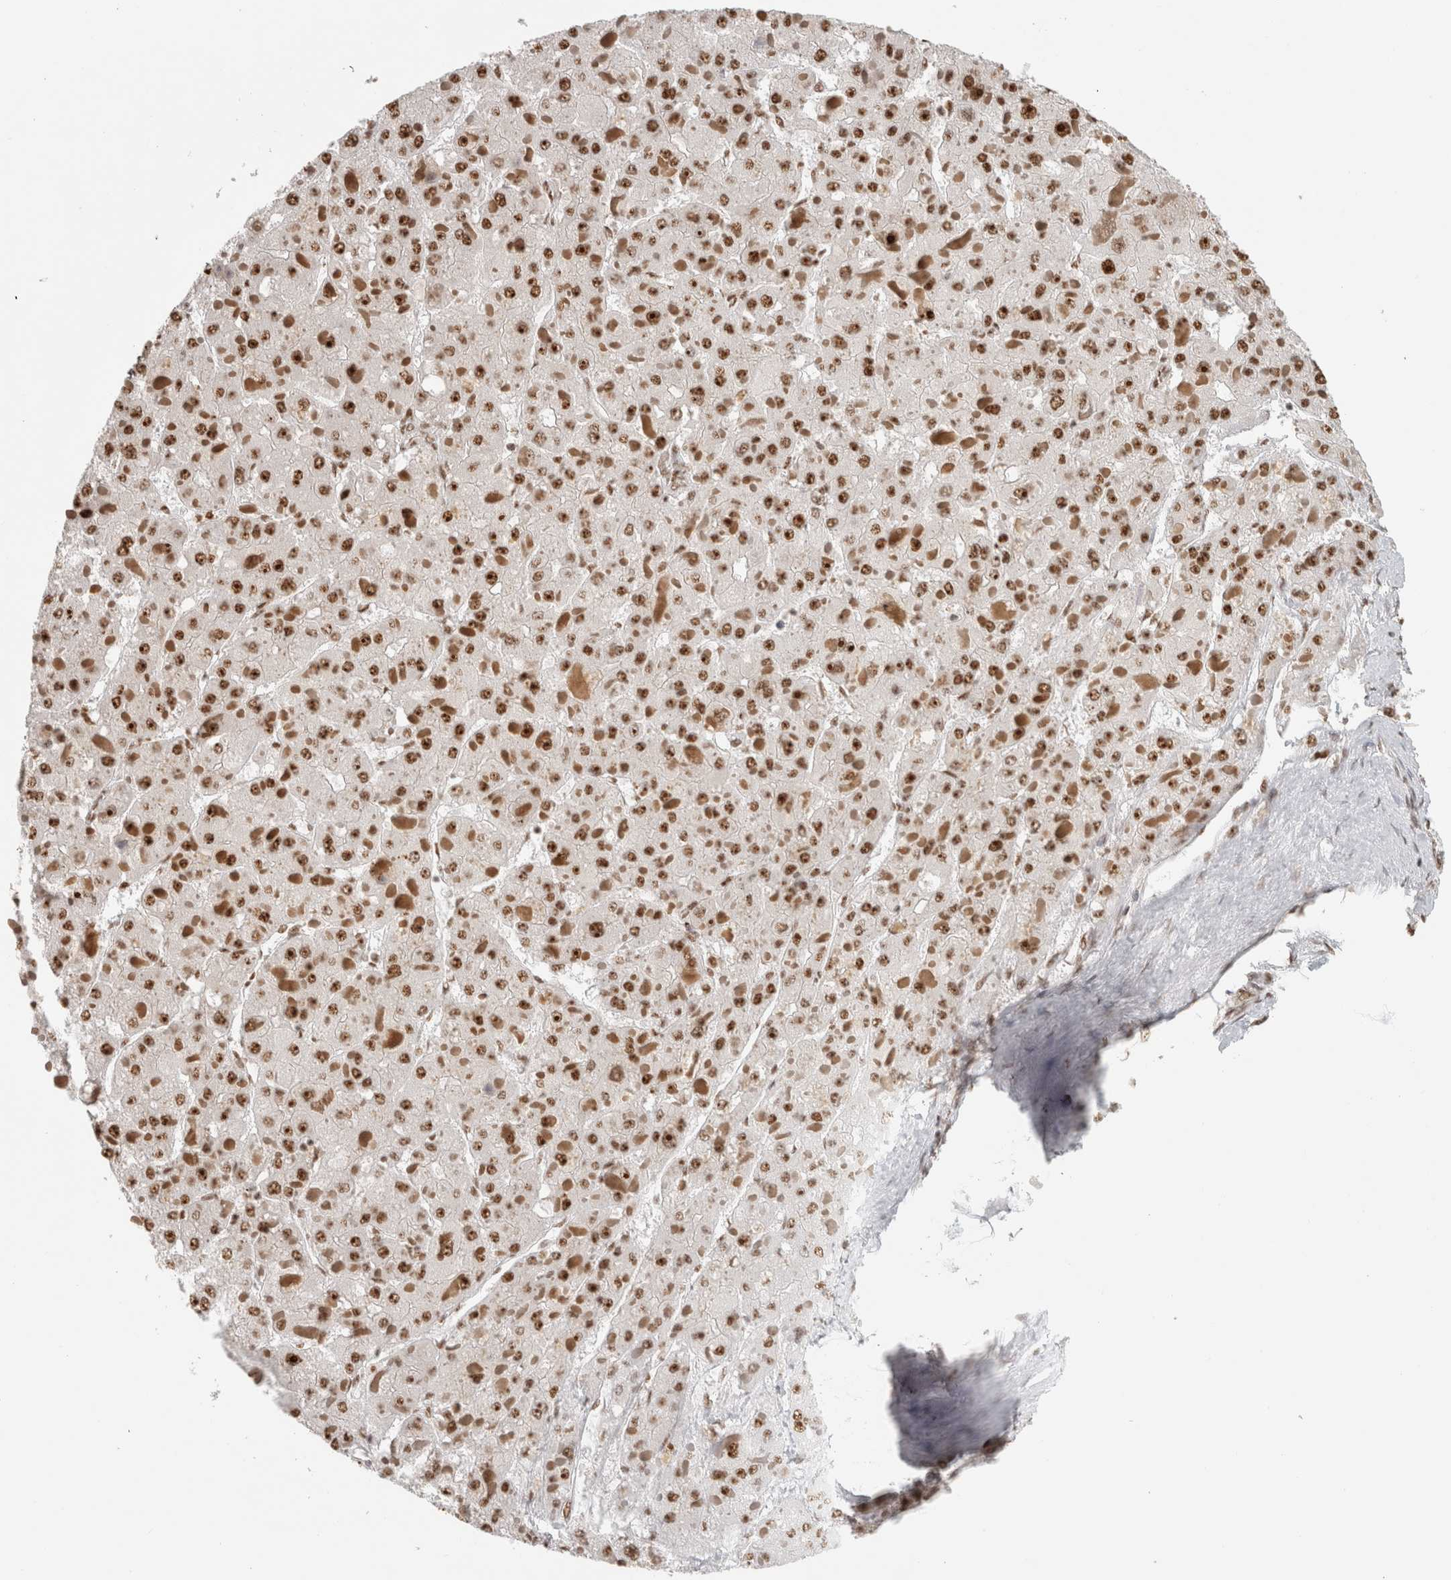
{"staining": {"intensity": "moderate", "quantity": ">75%", "location": "nuclear"}, "tissue": "liver cancer", "cell_type": "Tumor cells", "image_type": "cancer", "snomed": [{"axis": "morphology", "description": "Carcinoma, Hepatocellular, NOS"}, {"axis": "topography", "description": "Liver"}], "caption": "IHC staining of liver cancer (hepatocellular carcinoma), which shows medium levels of moderate nuclear positivity in about >75% of tumor cells indicating moderate nuclear protein staining. The staining was performed using DAB (3,3'-diaminobenzidine) (brown) for protein detection and nuclei were counterstained in hematoxylin (blue).", "gene": "EBNA1BP2", "patient": {"sex": "female", "age": 73}}